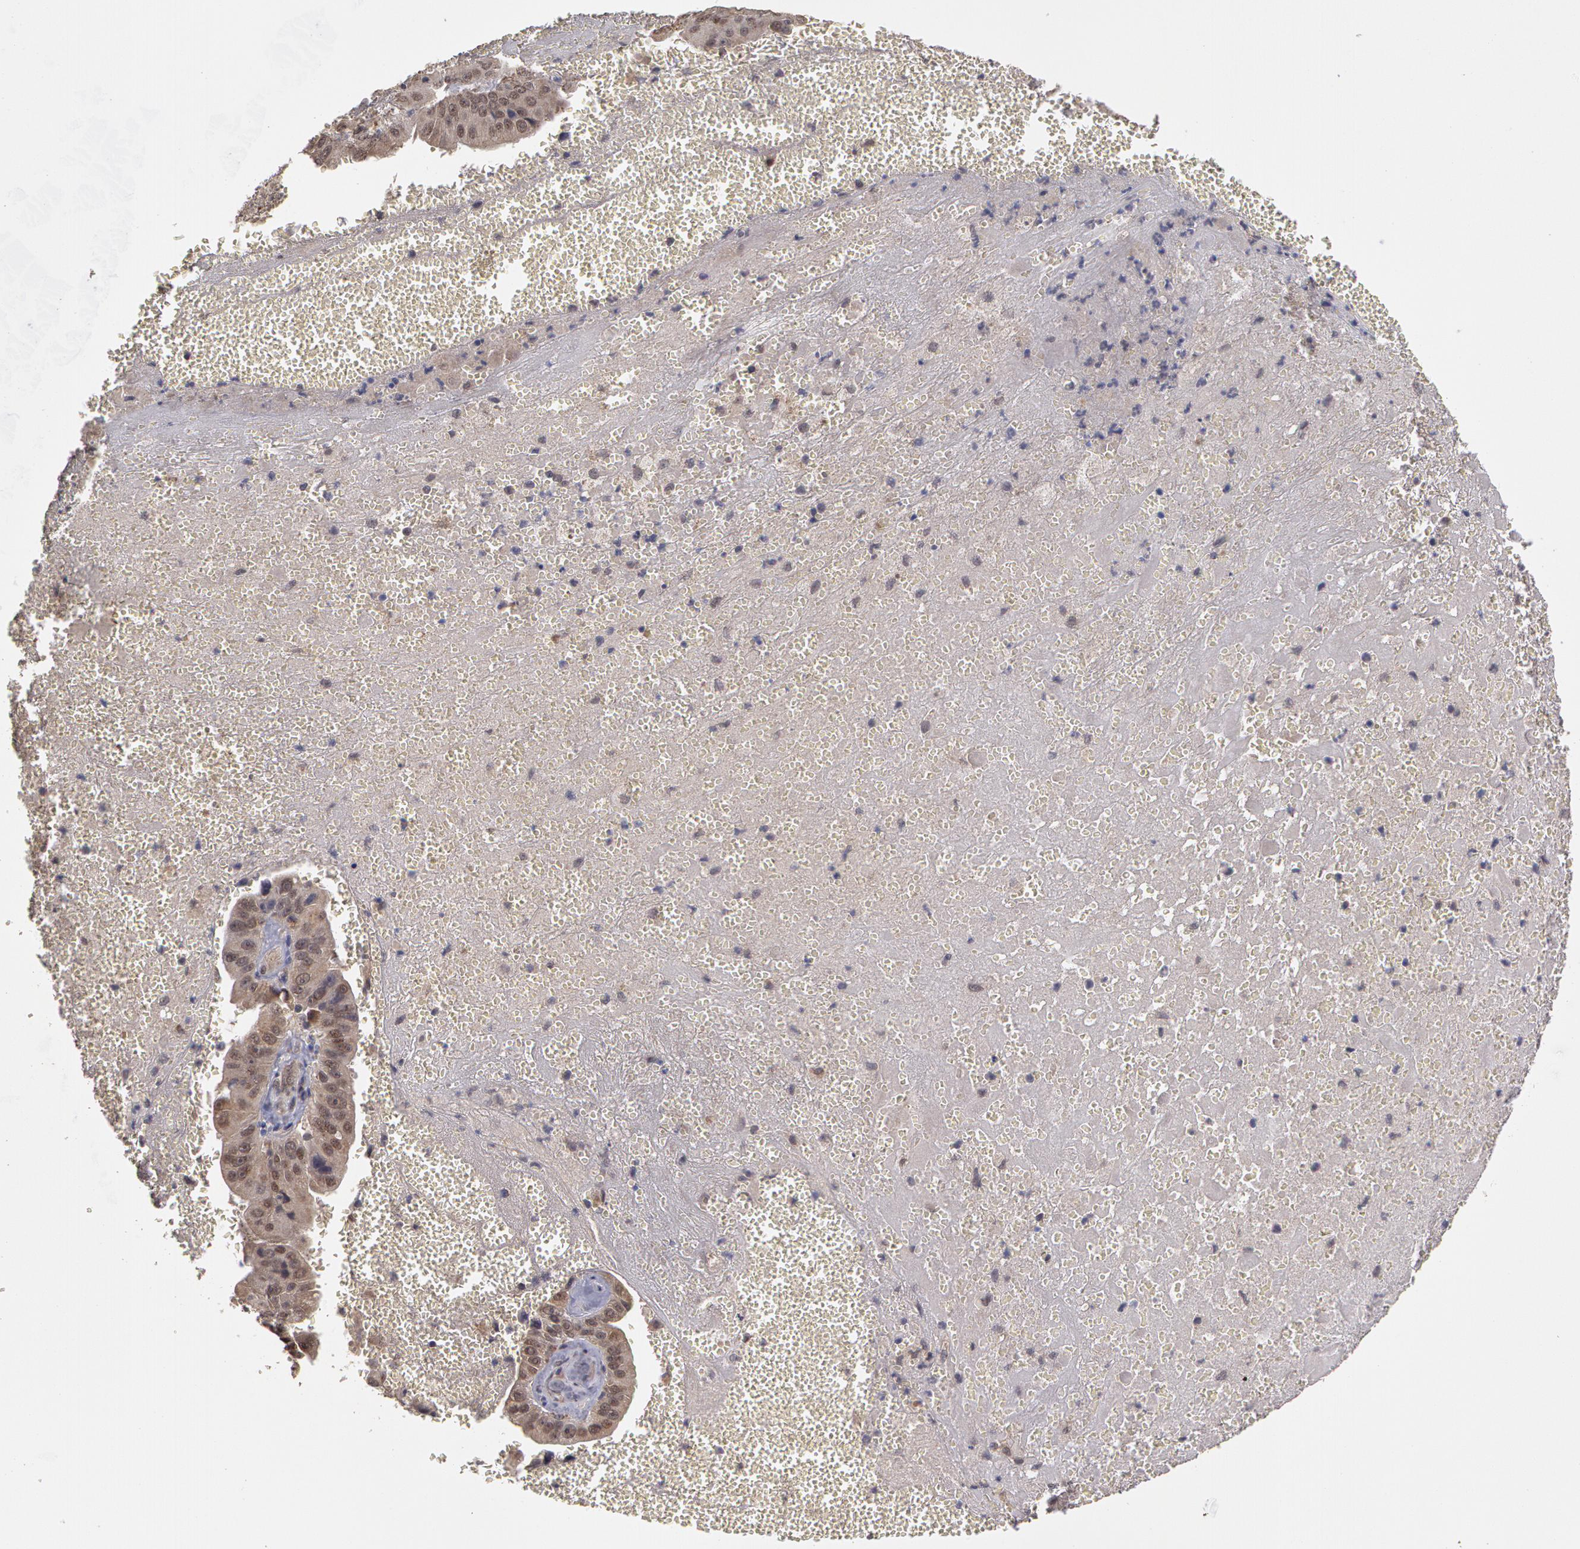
{"staining": {"intensity": "moderate", "quantity": ">75%", "location": "cytoplasmic/membranous,nuclear"}, "tissue": "liver cancer", "cell_type": "Tumor cells", "image_type": "cancer", "snomed": [{"axis": "morphology", "description": "Cholangiocarcinoma"}, {"axis": "topography", "description": "Liver"}], "caption": "Human liver cancer (cholangiocarcinoma) stained with a protein marker reveals moderate staining in tumor cells.", "gene": "GLIS1", "patient": {"sex": "female", "age": 79}}